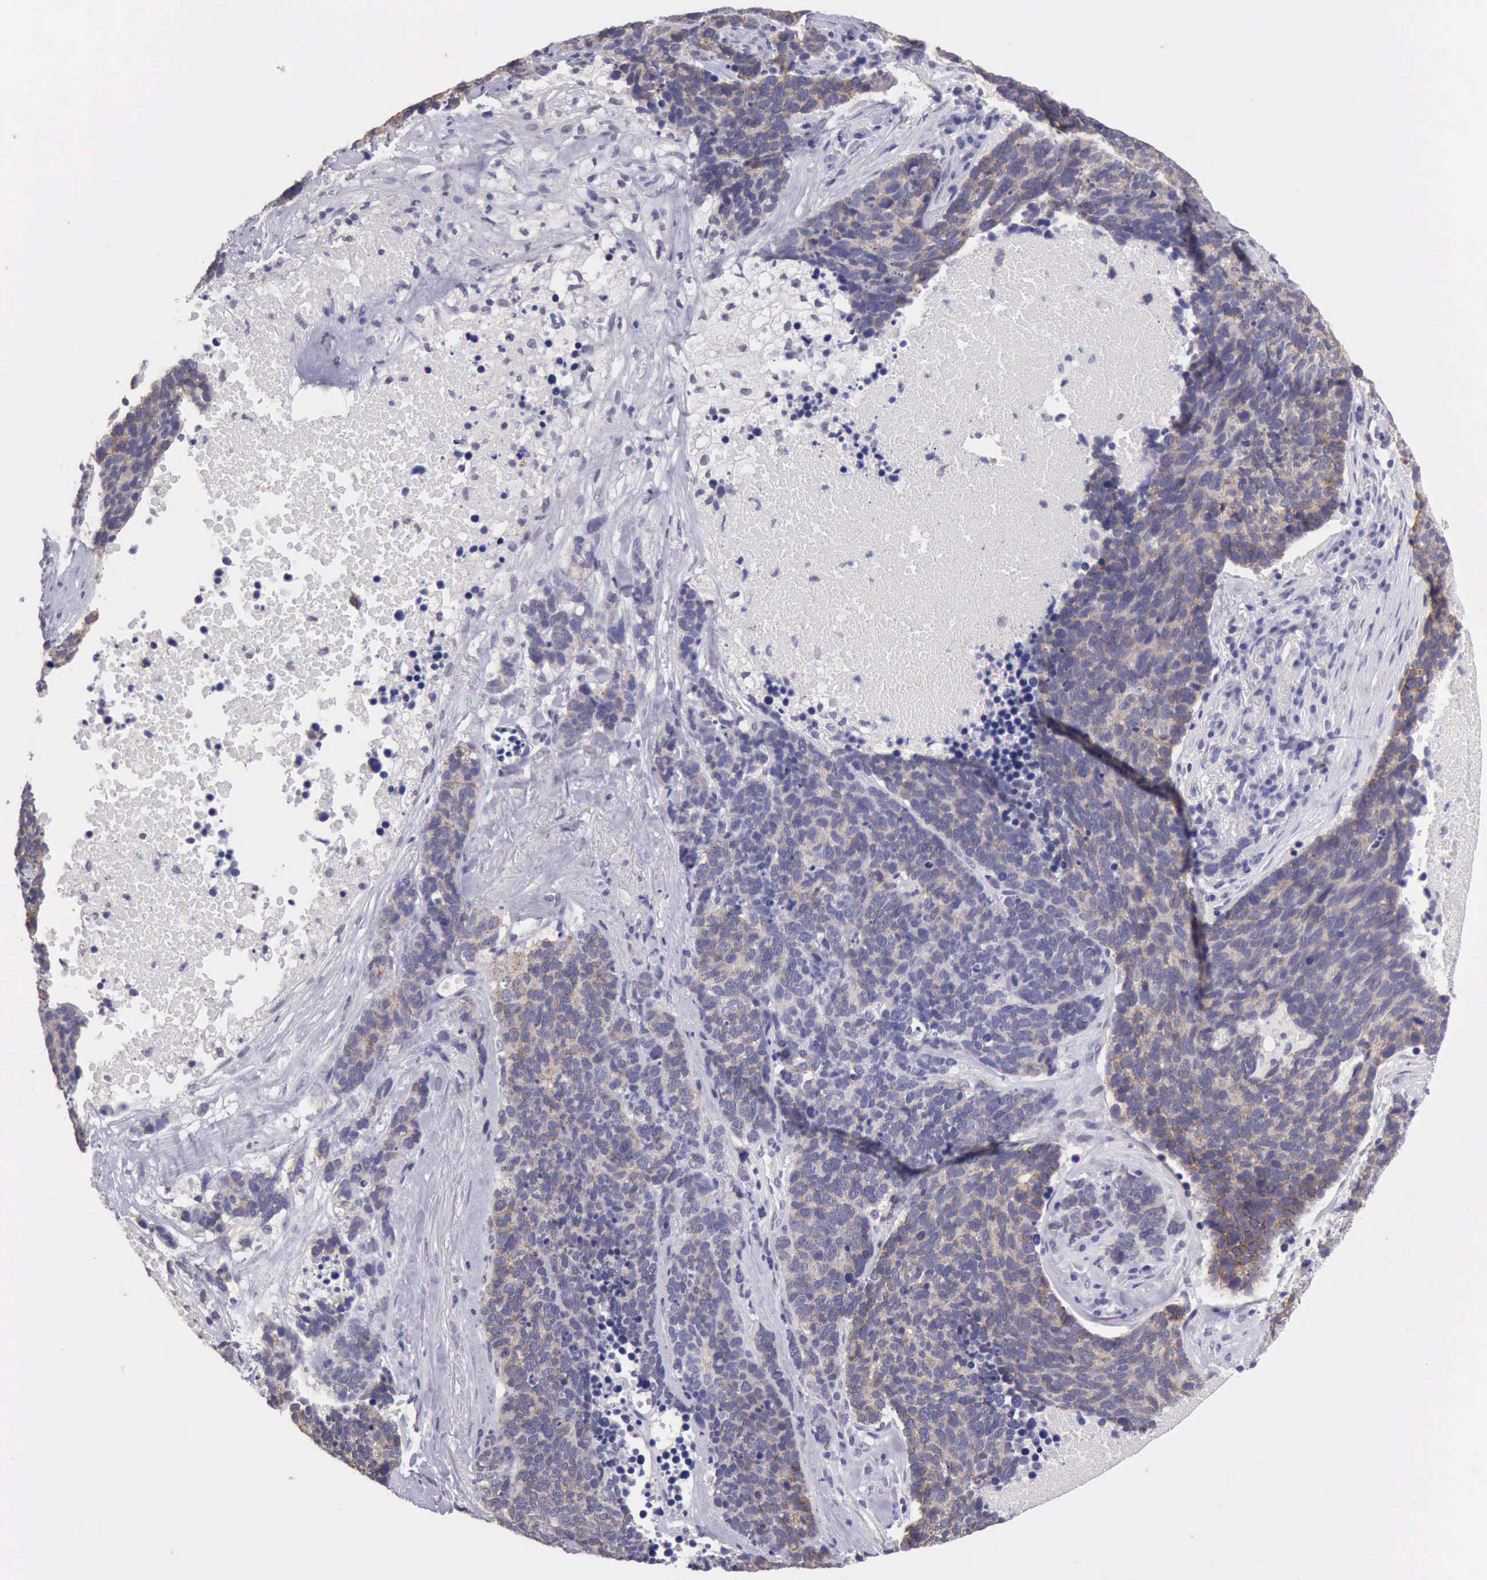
{"staining": {"intensity": "weak", "quantity": "25%-75%", "location": "cytoplasmic/membranous"}, "tissue": "lung cancer", "cell_type": "Tumor cells", "image_type": "cancer", "snomed": [{"axis": "morphology", "description": "Neoplasm, malignant, NOS"}, {"axis": "topography", "description": "Lung"}], "caption": "High-magnification brightfield microscopy of neoplasm (malignant) (lung) stained with DAB (brown) and counterstained with hematoxylin (blue). tumor cells exhibit weak cytoplasmic/membranous staining is identified in approximately25%-75% of cells.", "gene": "KCND1", "patient": {"sex": "female", "age": 75}}